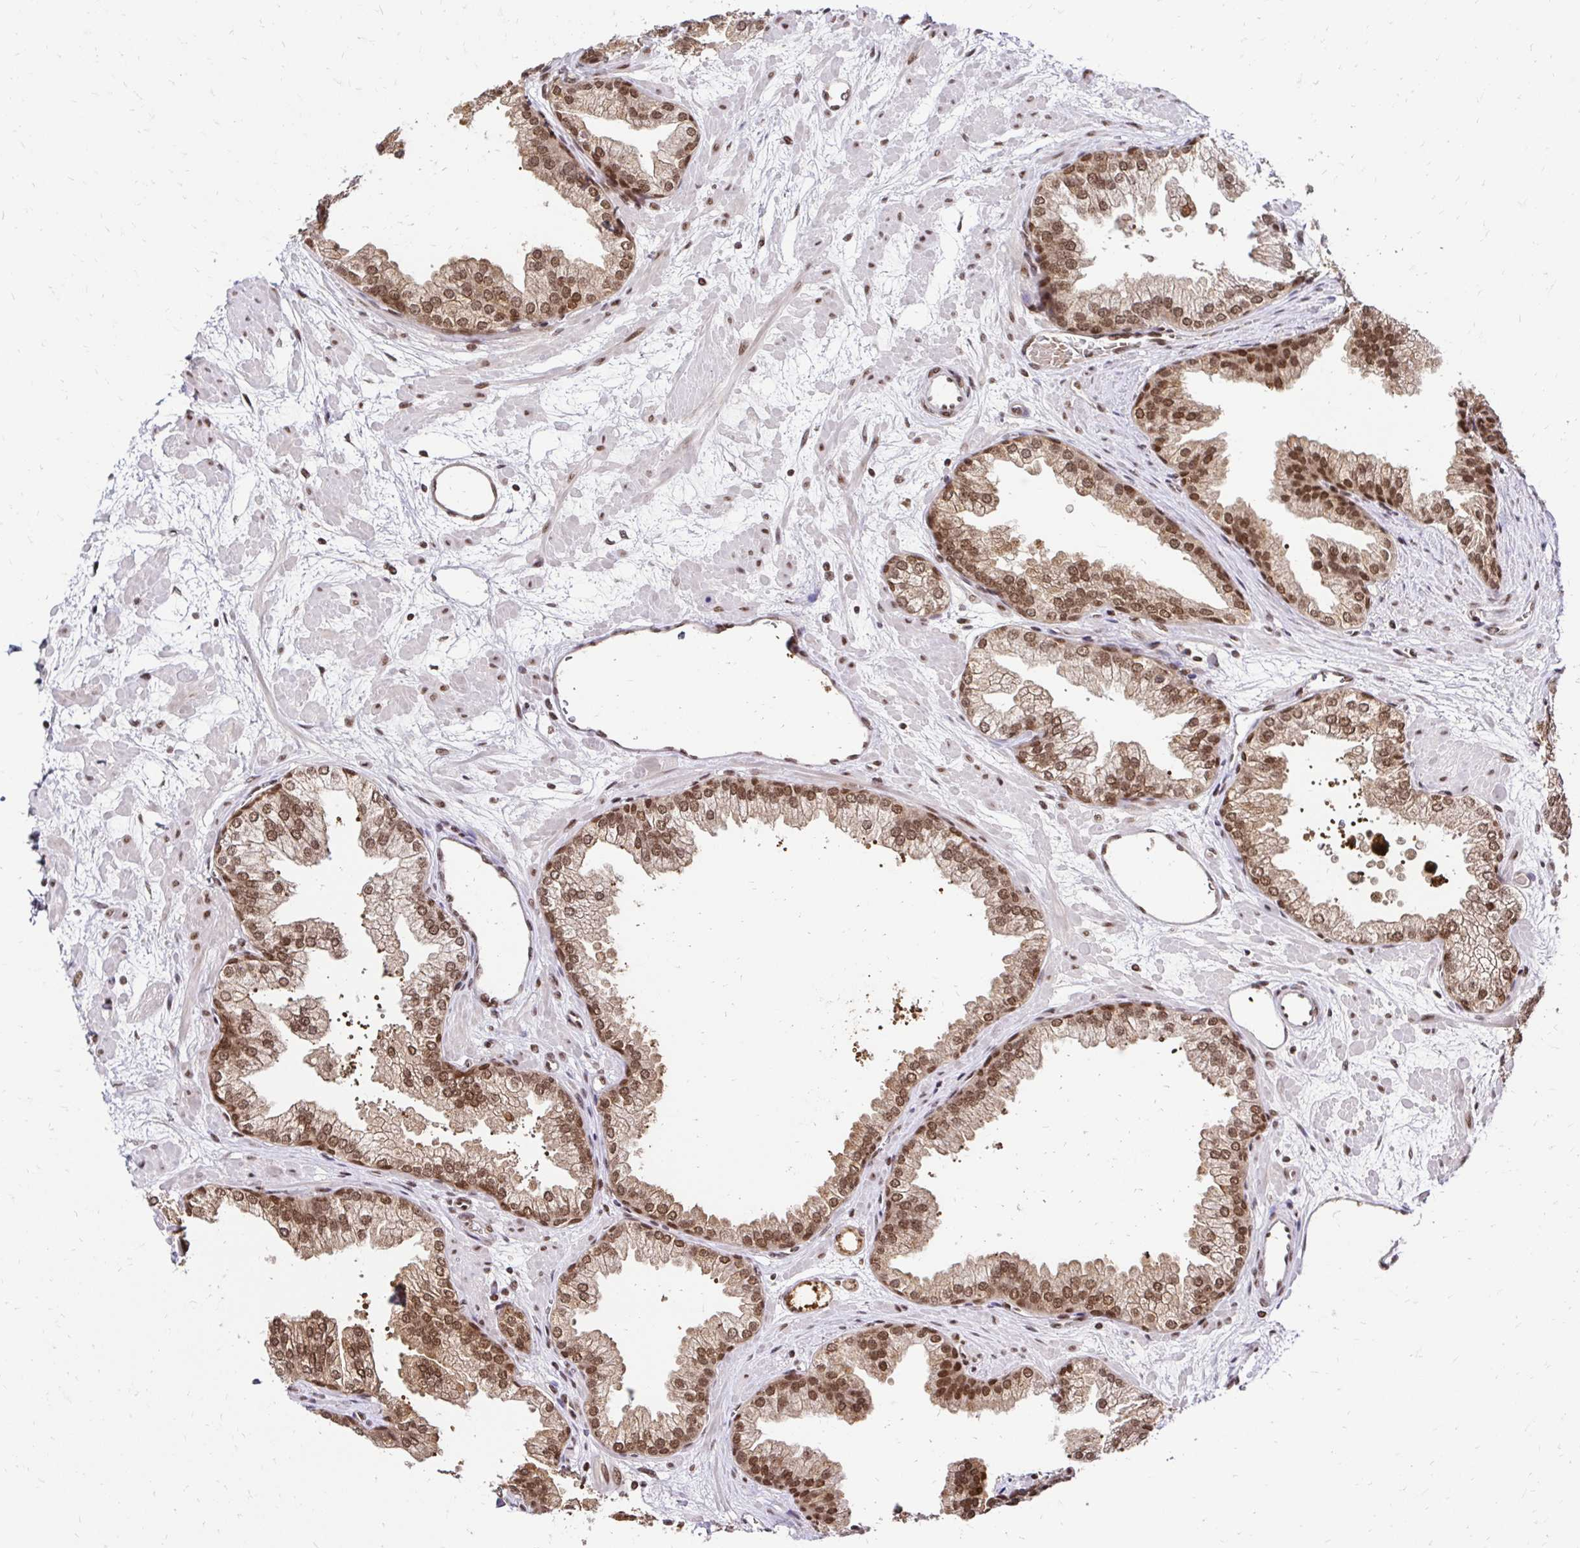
{"staining": {"intensity": "moderate", "quantity": ">75%", "location": "nuclear"}, "tissue": "prostate", "cell_type": "Glandular cells", "image_type": "normal", "snomed": [{"axis": "morphology", "description": "Normal tissue, NOS"}, {"axis": "topography", "description": "Prostate"}], "caption": "This is an image of immunohistochemistry (IHC) staining of benign prostate, which shows moderate expression in the nuclear of glandular cells.", "gene": "GLYR1", "patient": {"sex": "male", "age": 37}}